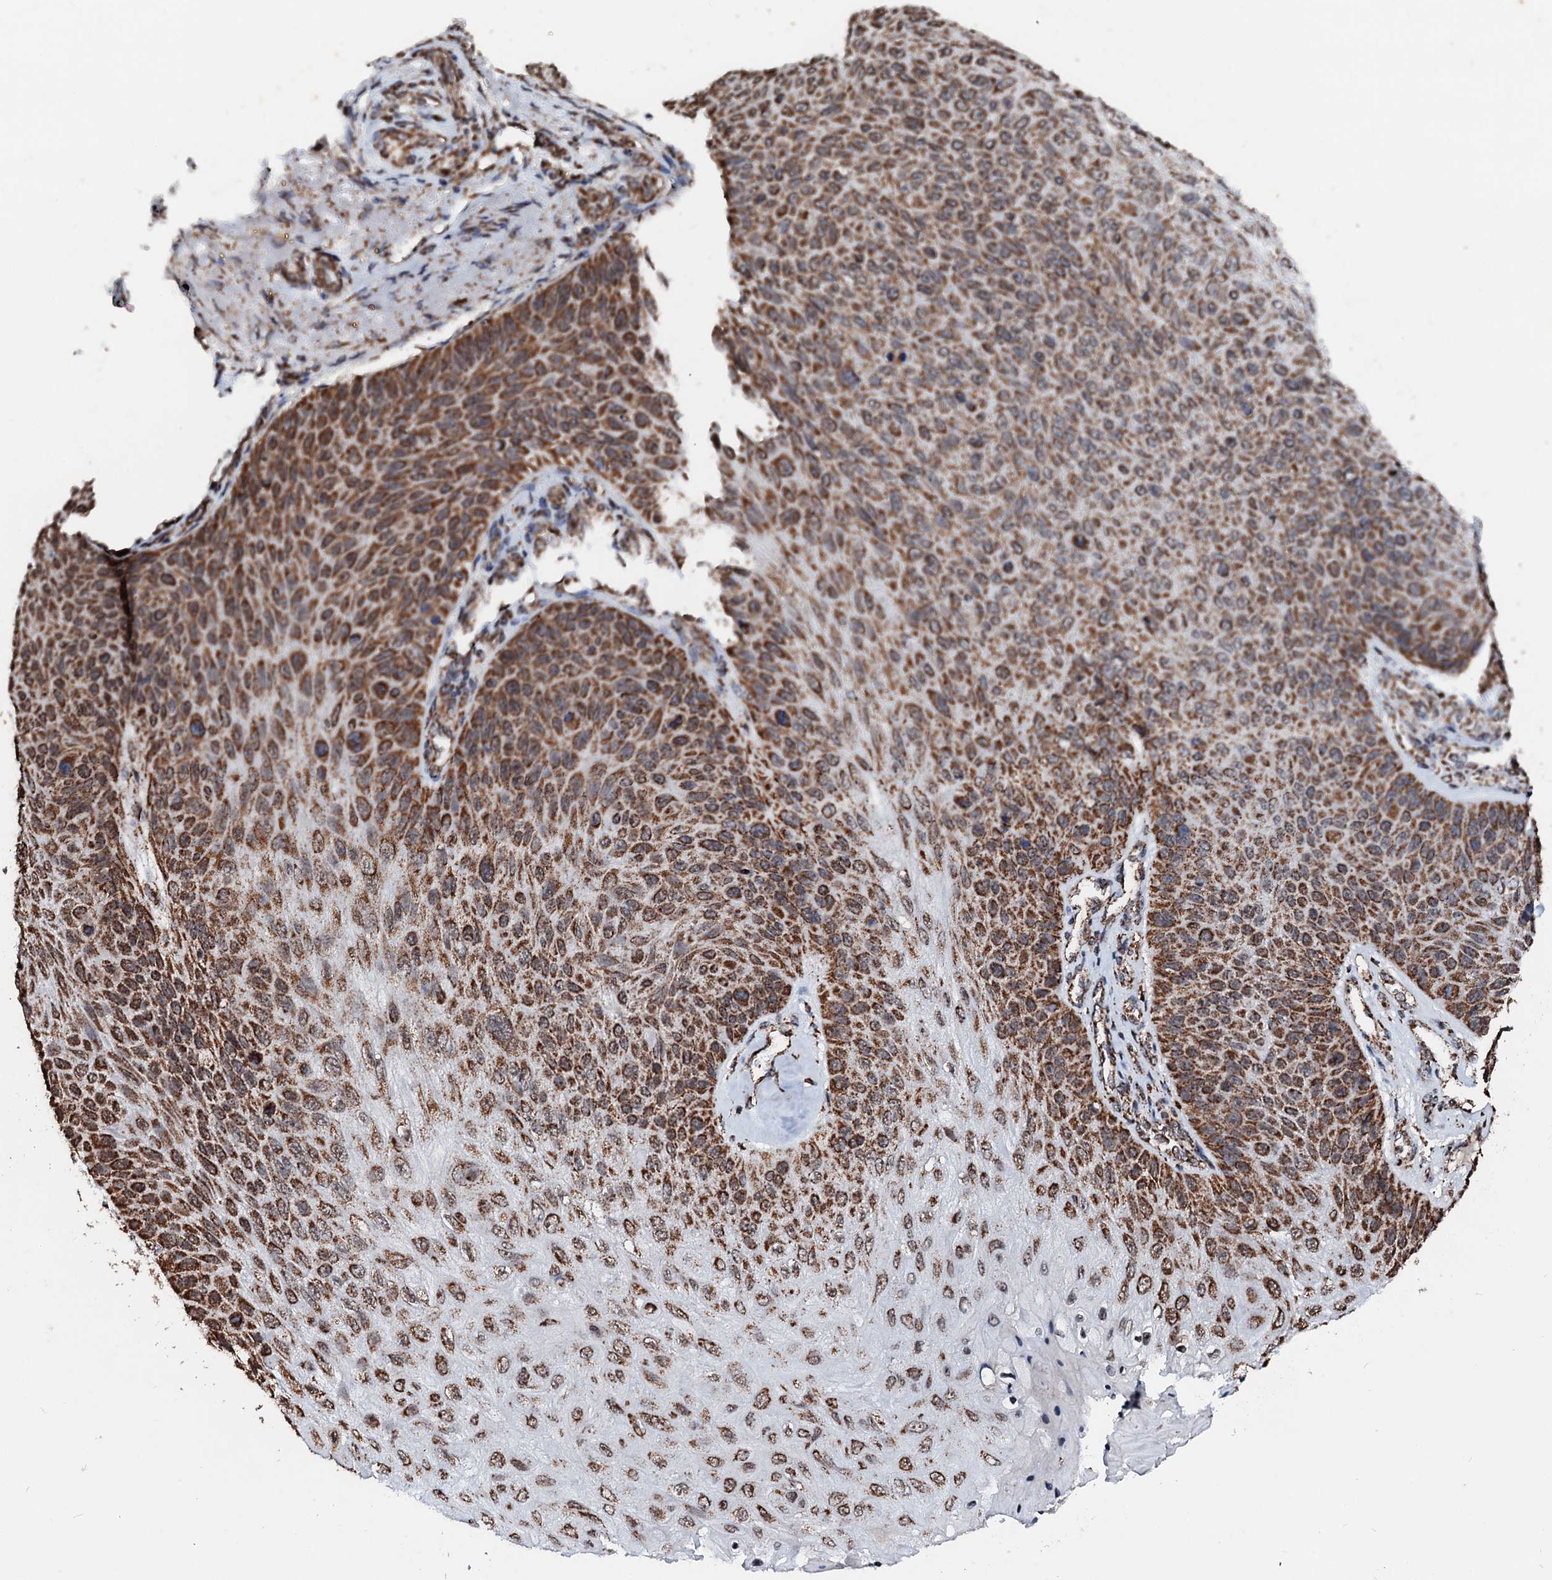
{"staining": {"intensity": "strong", "quantity": ">75%", "location": "cytoplasmic/membranous"}, "tissue": "skin cancer", "cell_type": "Tumor cells", "image_type": "cancer", "snomed": [{"axis": "morphology", "description": "Squamous cell carcinoma, NOS"}, {"axis": "topography", "description": "Skin"}], "caption": "Protein staining by immunohistochemistry (IHC) shows strong cytoplasmic/membranous expression in about >75% of tumor cells in skin cancer (squamous cell carcinoma).", "gene": "SECISBP2L", "patient": {"sex": "female", "age": 88}}